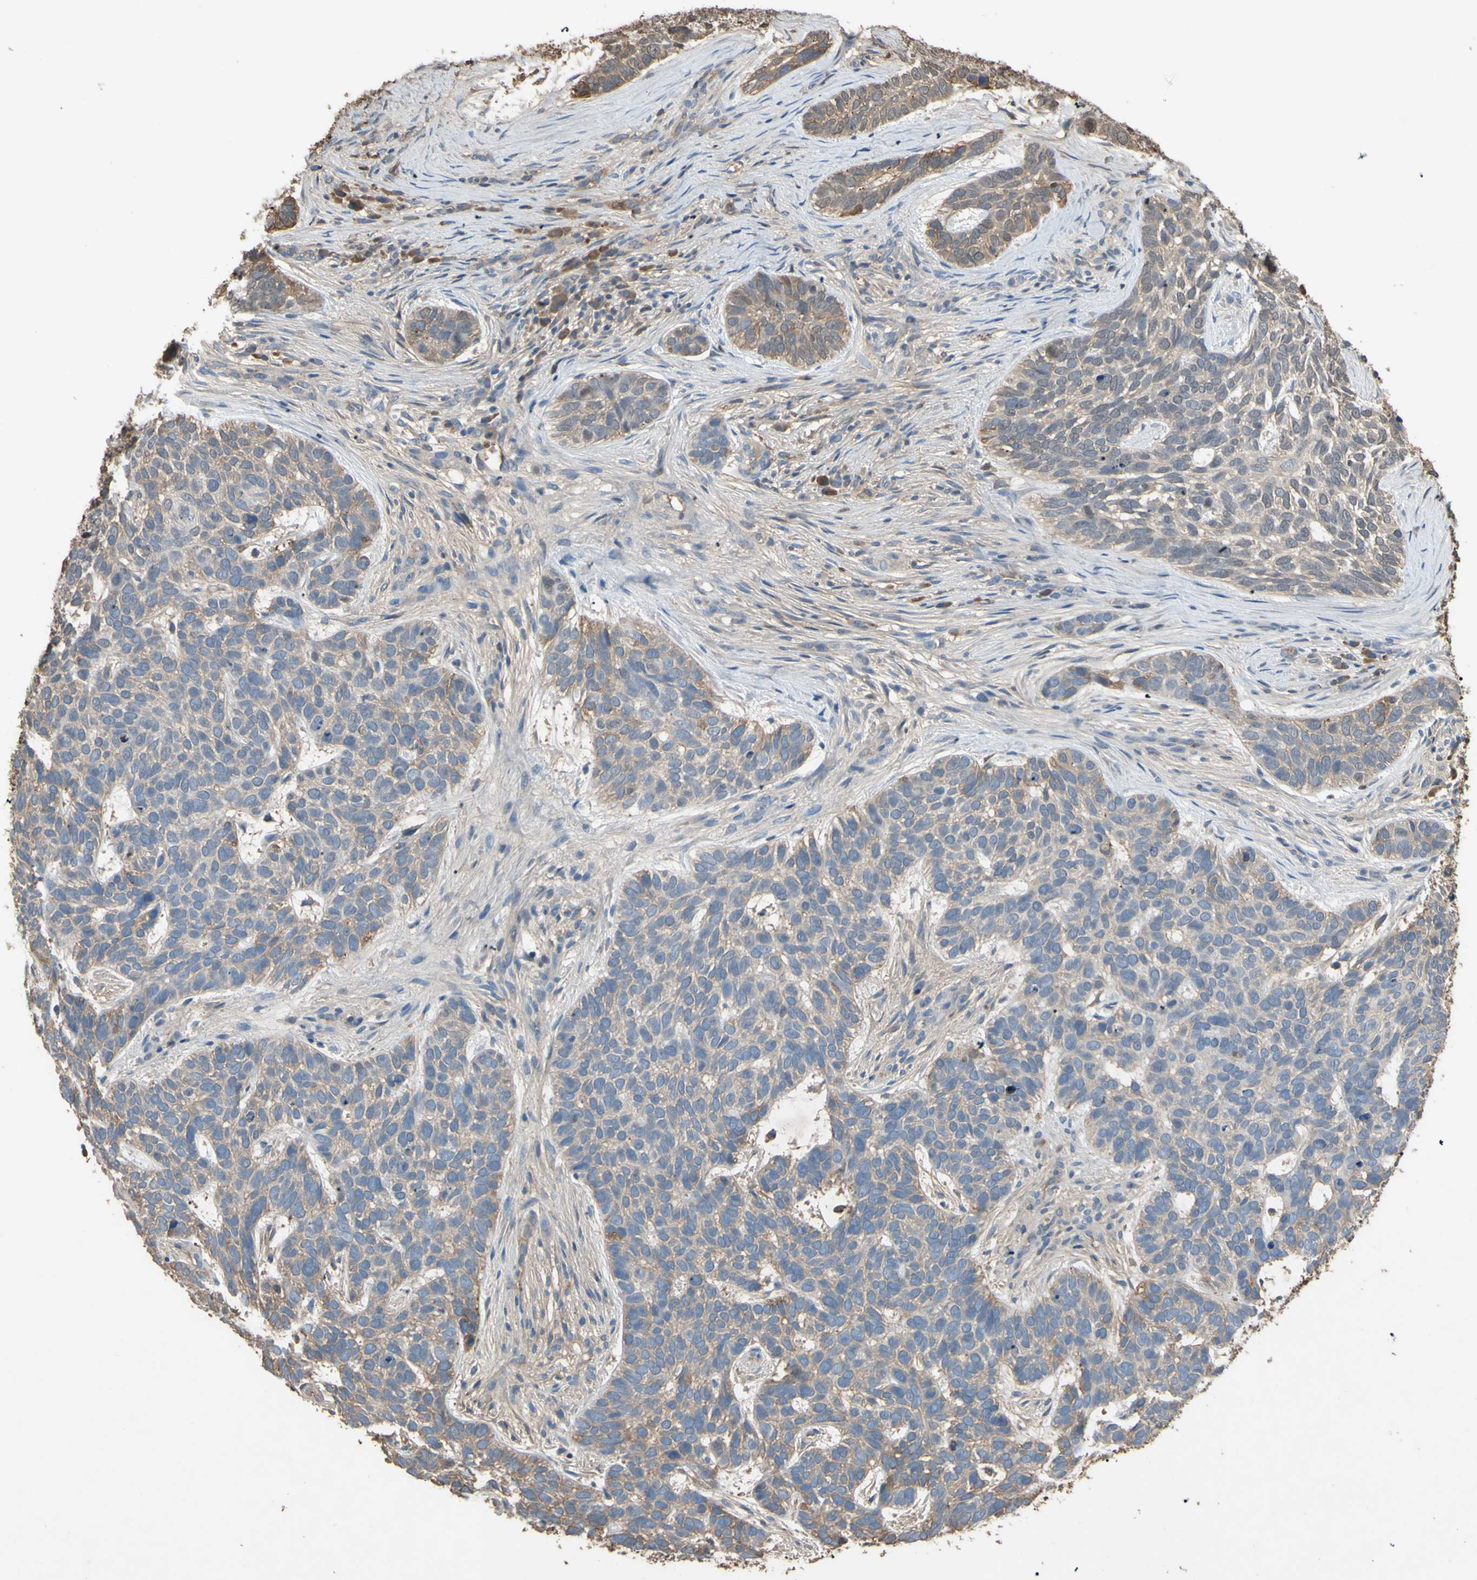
{"staining": {"intensity": "weak", "quantity": "25%-75%", "location": "cytoplasmic/membranous"}, "tissue": "skin cancer", "cell_type": "Tumor cells", "image_type": "cancer", "snomed": [{"axis": "morphology", "description": "Basal cell carcinoma"}, {"axis": "topography", "description": "Skin"}], "caption": "Basal cell carcinoma (skin) stained with a protein marker displays weak staining in tumor cells.", "gene": "PTGDS", "patient": {"sex": "male", "age": 87}}